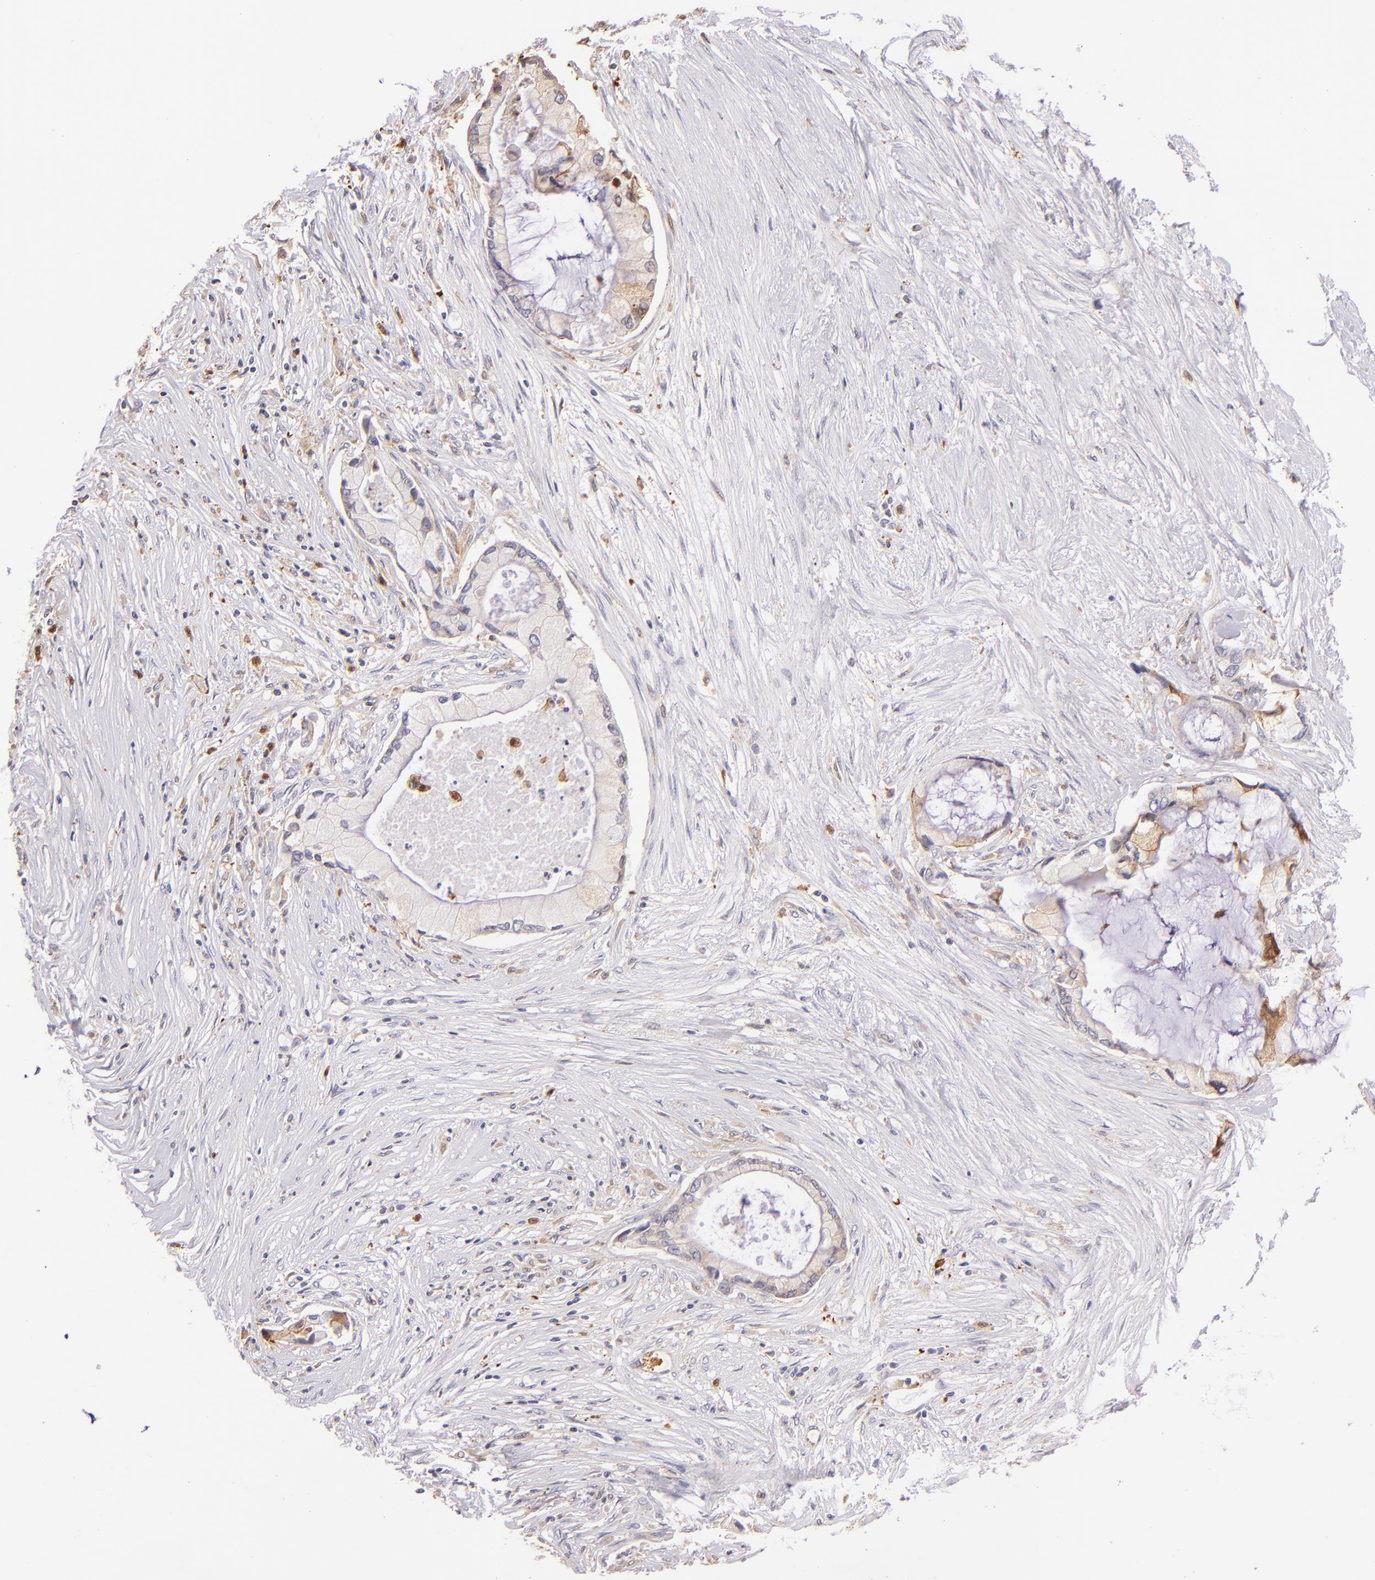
{"staining": {"intensity": "moderate", "quantity": "25%-75%", "location": "cytoplasmic/membranous"}, "tissue": "pancreatic cancer", "cell_type": "Tumor cells", "image_type": "cancer", "snomed": [{"axis": "morphology", "description": "Adenocarcinoma, NOS"}, {"axis": "topography", "description": "Pancreas"}], "caption": "Brown immunohistochemical staining in adenocarcinoma (pancreatic) reveals moderate cytoplasmic/membranous staining in approximately 25%-75% of tumor cells. (DAB (3,3'-diaminobenzidine) = brown stain, brightfield microscopy at high magnification).", "gene": "BTK", "patient": {"sex": "female", "age": 59}}